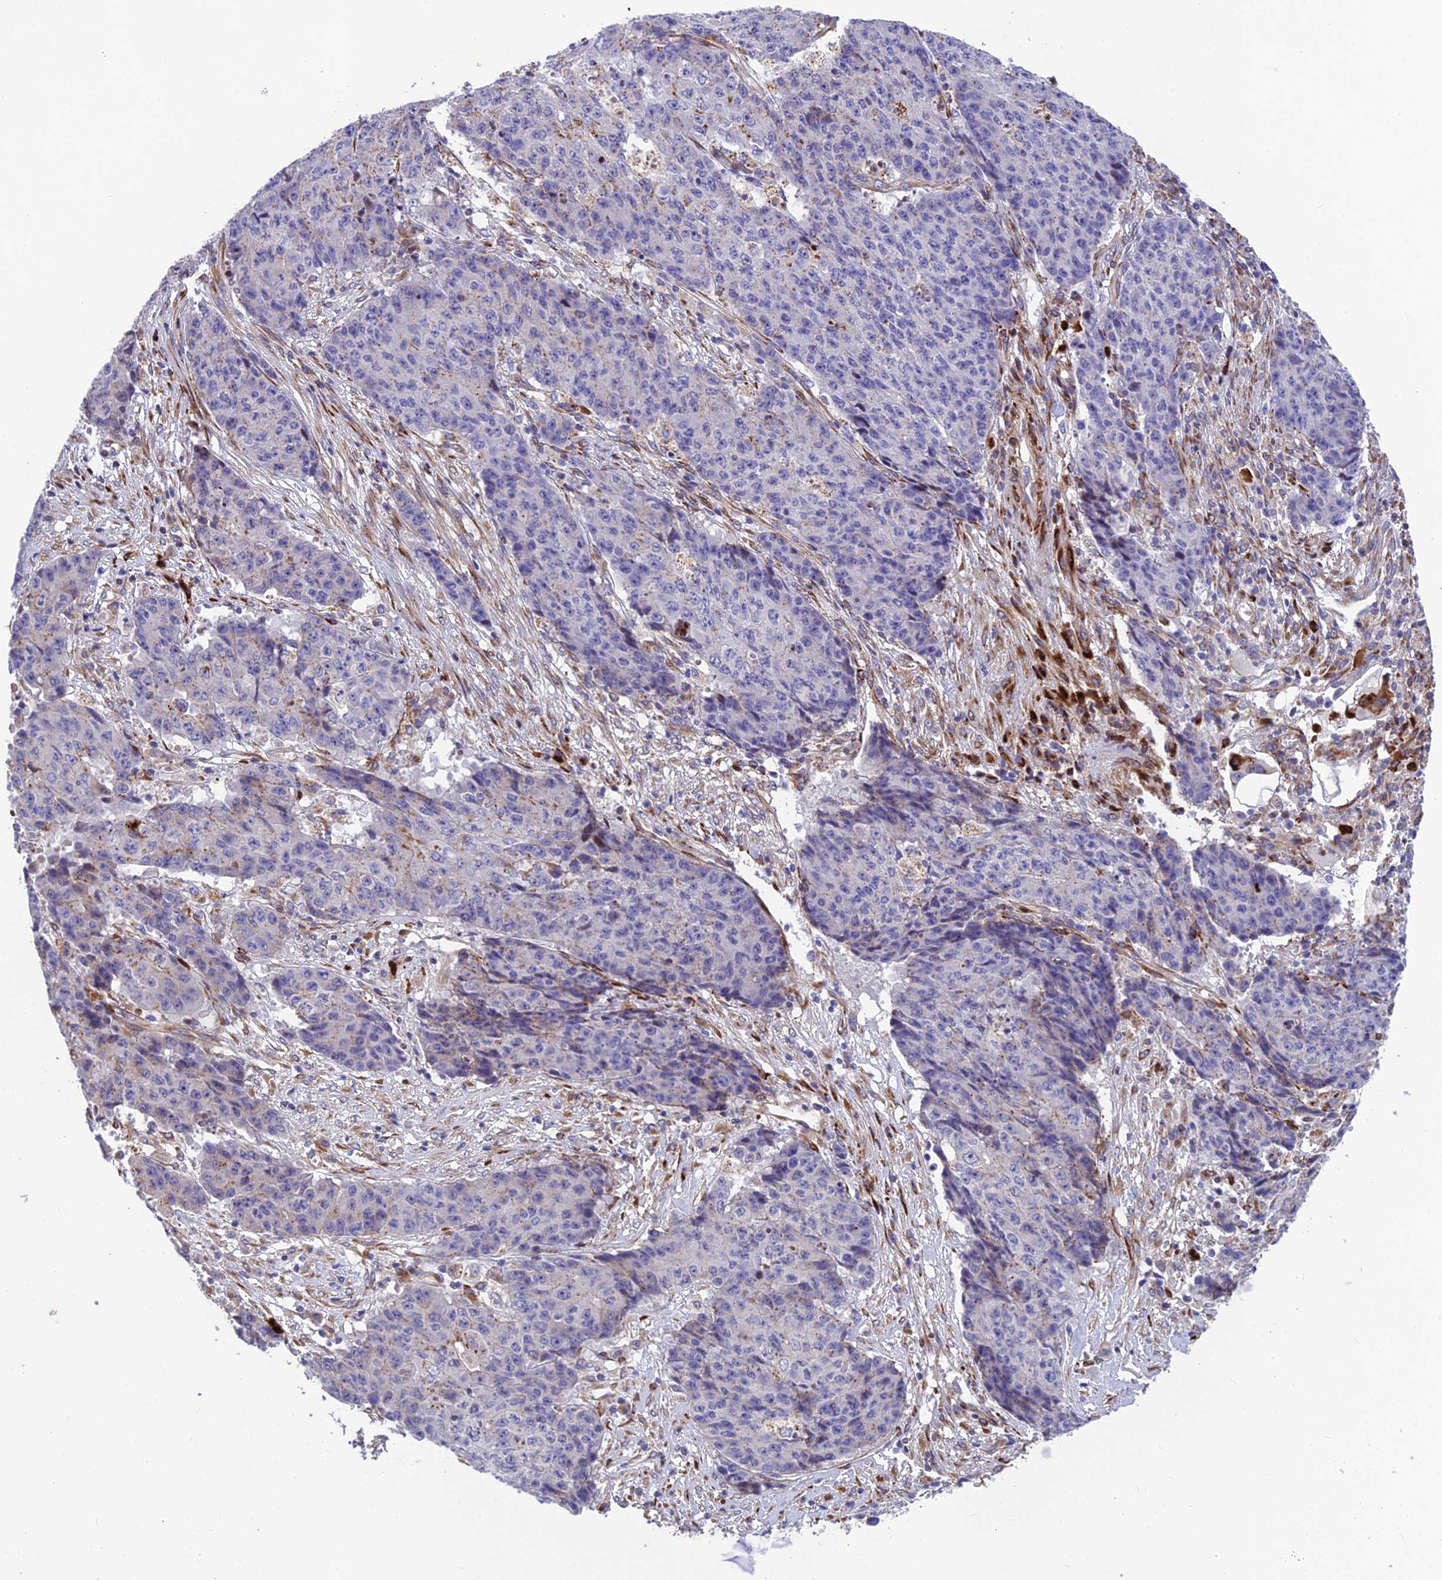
{"staining": {"intensity": "negative", "quantity": "none", "location": "none"}, "tissue": "ovarian cancer", "cell_type": "Tumor cells", "image_type": "cancer", "snomed": [{"axis": "morphology", "description": "Carcinoma, endometroid"}, {"axis": "topography", "description": "Ovary"}], "caption": "Micrograph shows no protein staining in tumor cells of ovarian cancer tissue.", "gene": "CPSF4L", "patient": {"sex": "female", "age": 42}}